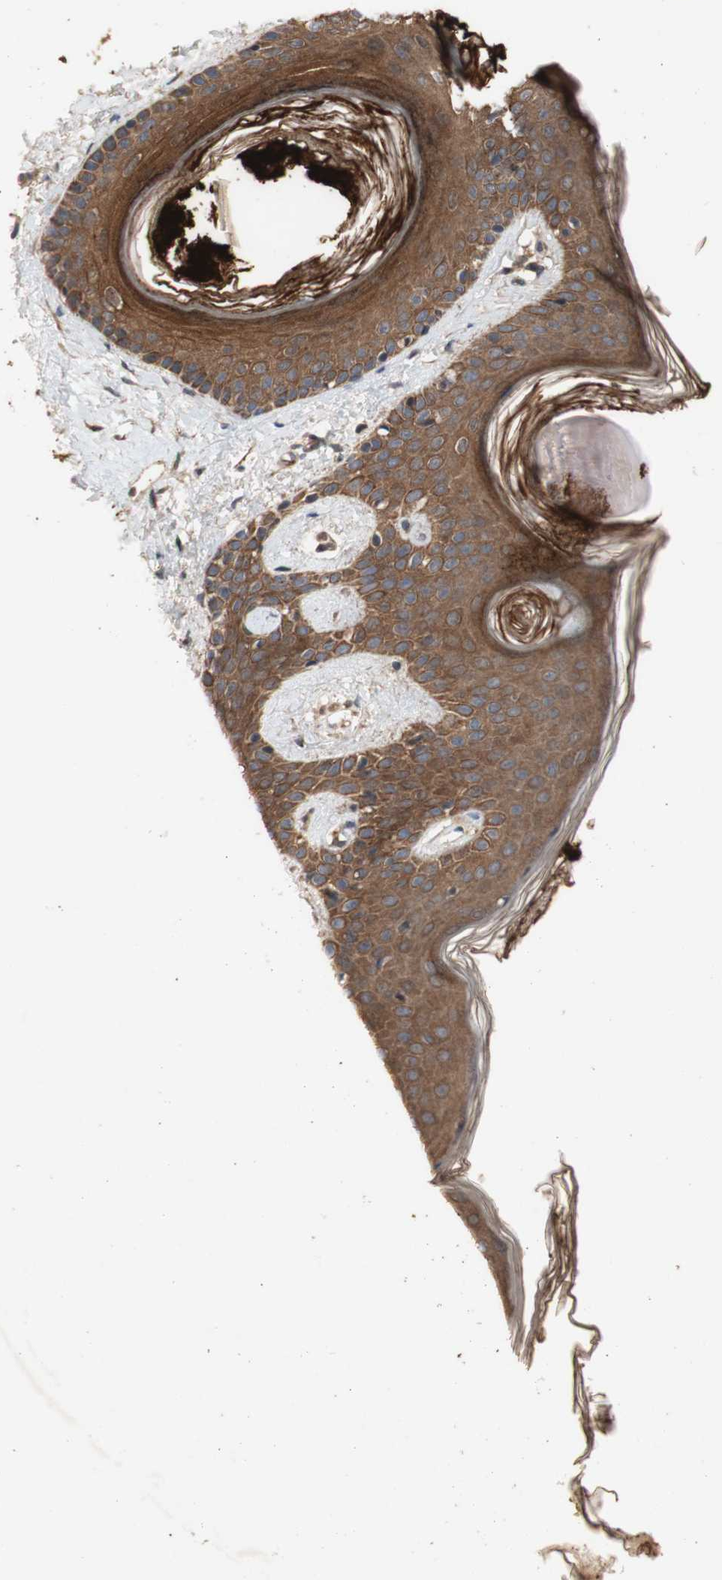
{"staining": {"intensity": "moderate", "quantity": ">75%", "location": "cytoplasmic/membranous"}, "tissue": "skin", "cell_type": "Fibroblasts", "image_type": "normal", "snomed": [{"axis": "morphology", "description": "Normal tissue, NOS"}, {"axis": "topography", "description": "Skin"}], "caption": "High-magnification brightfield microscopy of normal skin stained with DAB (brown) and counterstained with hematoxylin (blue). fibroblasts exhibit moderate cytoplasmic/membranous expression is appreciated in about>75% of cells. The protein of interest is shown in brown color, while the nuclei are stained blue.", "gene": "PKN1", "patient": {"sex": "male", "age": 16}}